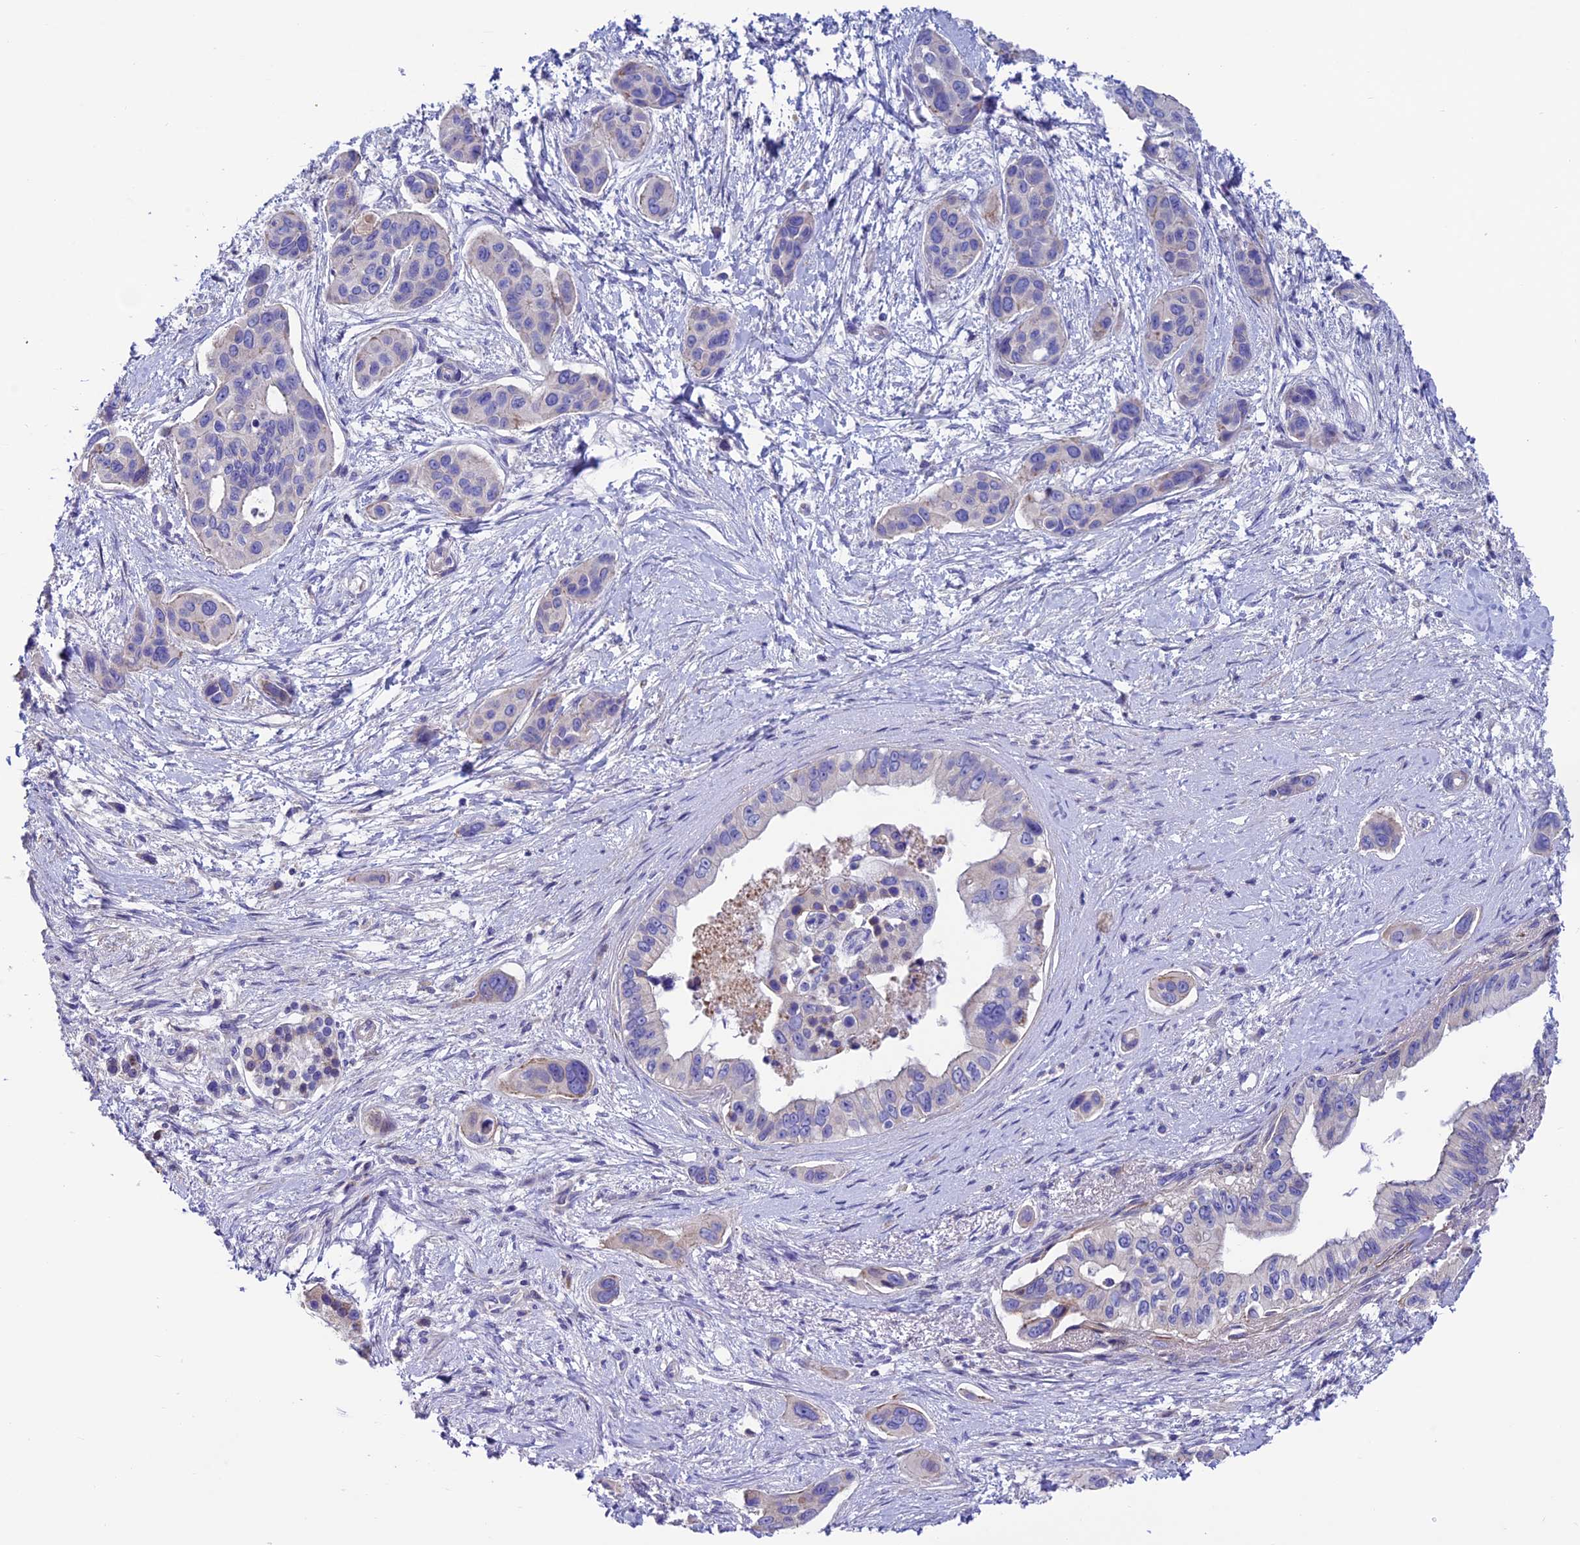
{"staining": {"intensity": "negative", "quantity": "none", "location": "none"}, "tissue": "pancreatic cancer", "cell_type": "Tumor cells", "image_type": "cancer", "snomed": [{"axis": "morphology", "description": "Adenocarcinoma, NOS"}, {"axis": "topography", "description": "Pancreas"}], "caption": "A micrograph of pancreatic cancer stained for a protein exhibits no brown staining in tumor cells.", "gene": "FAM178B", "patient": {"sex": "male", "age": 72}}